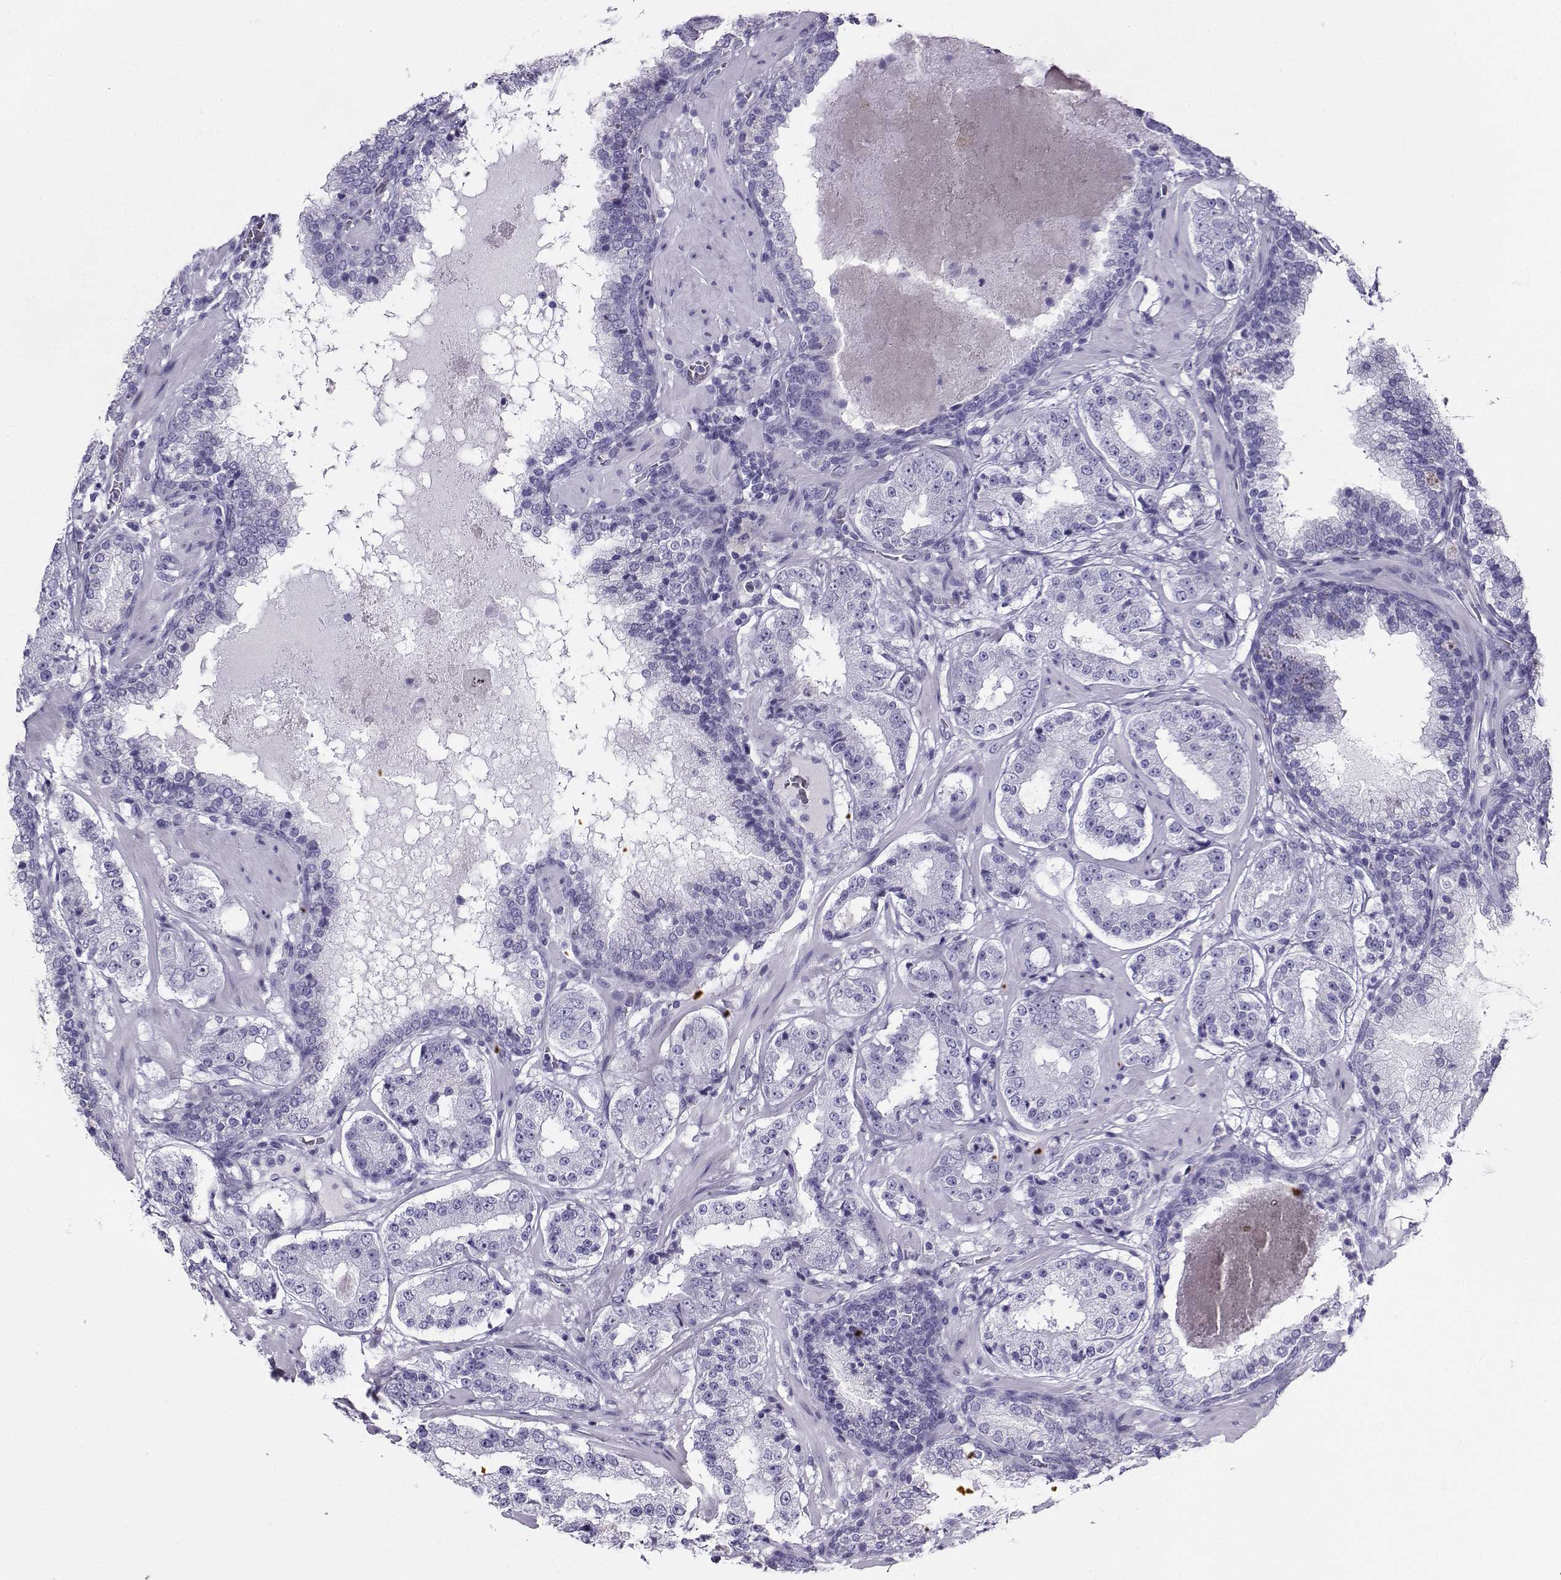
{"staining": {"intensity": "negative", "quantity": "none", "location": "none"}, "tissue": "prostate cancer", "cell_type": "Tumor cells", "image_type": "cancer", "snomed": [{"axis": "morphology", "description": "Adenocarcinoma, Low grade"}, {"axis": "topography", "description": "Prostate"}], "caption": "High magnification brightfield microscopy of low-grade adenocarcinoma (prostate) stained with DAB (3,3'-diaminobenzidine) (brown) and counterstained with hematoxylin (blue): tumor cells show no significant staining.", "gene": "CD109", "patient": {"sex": "male", "age": 60}}